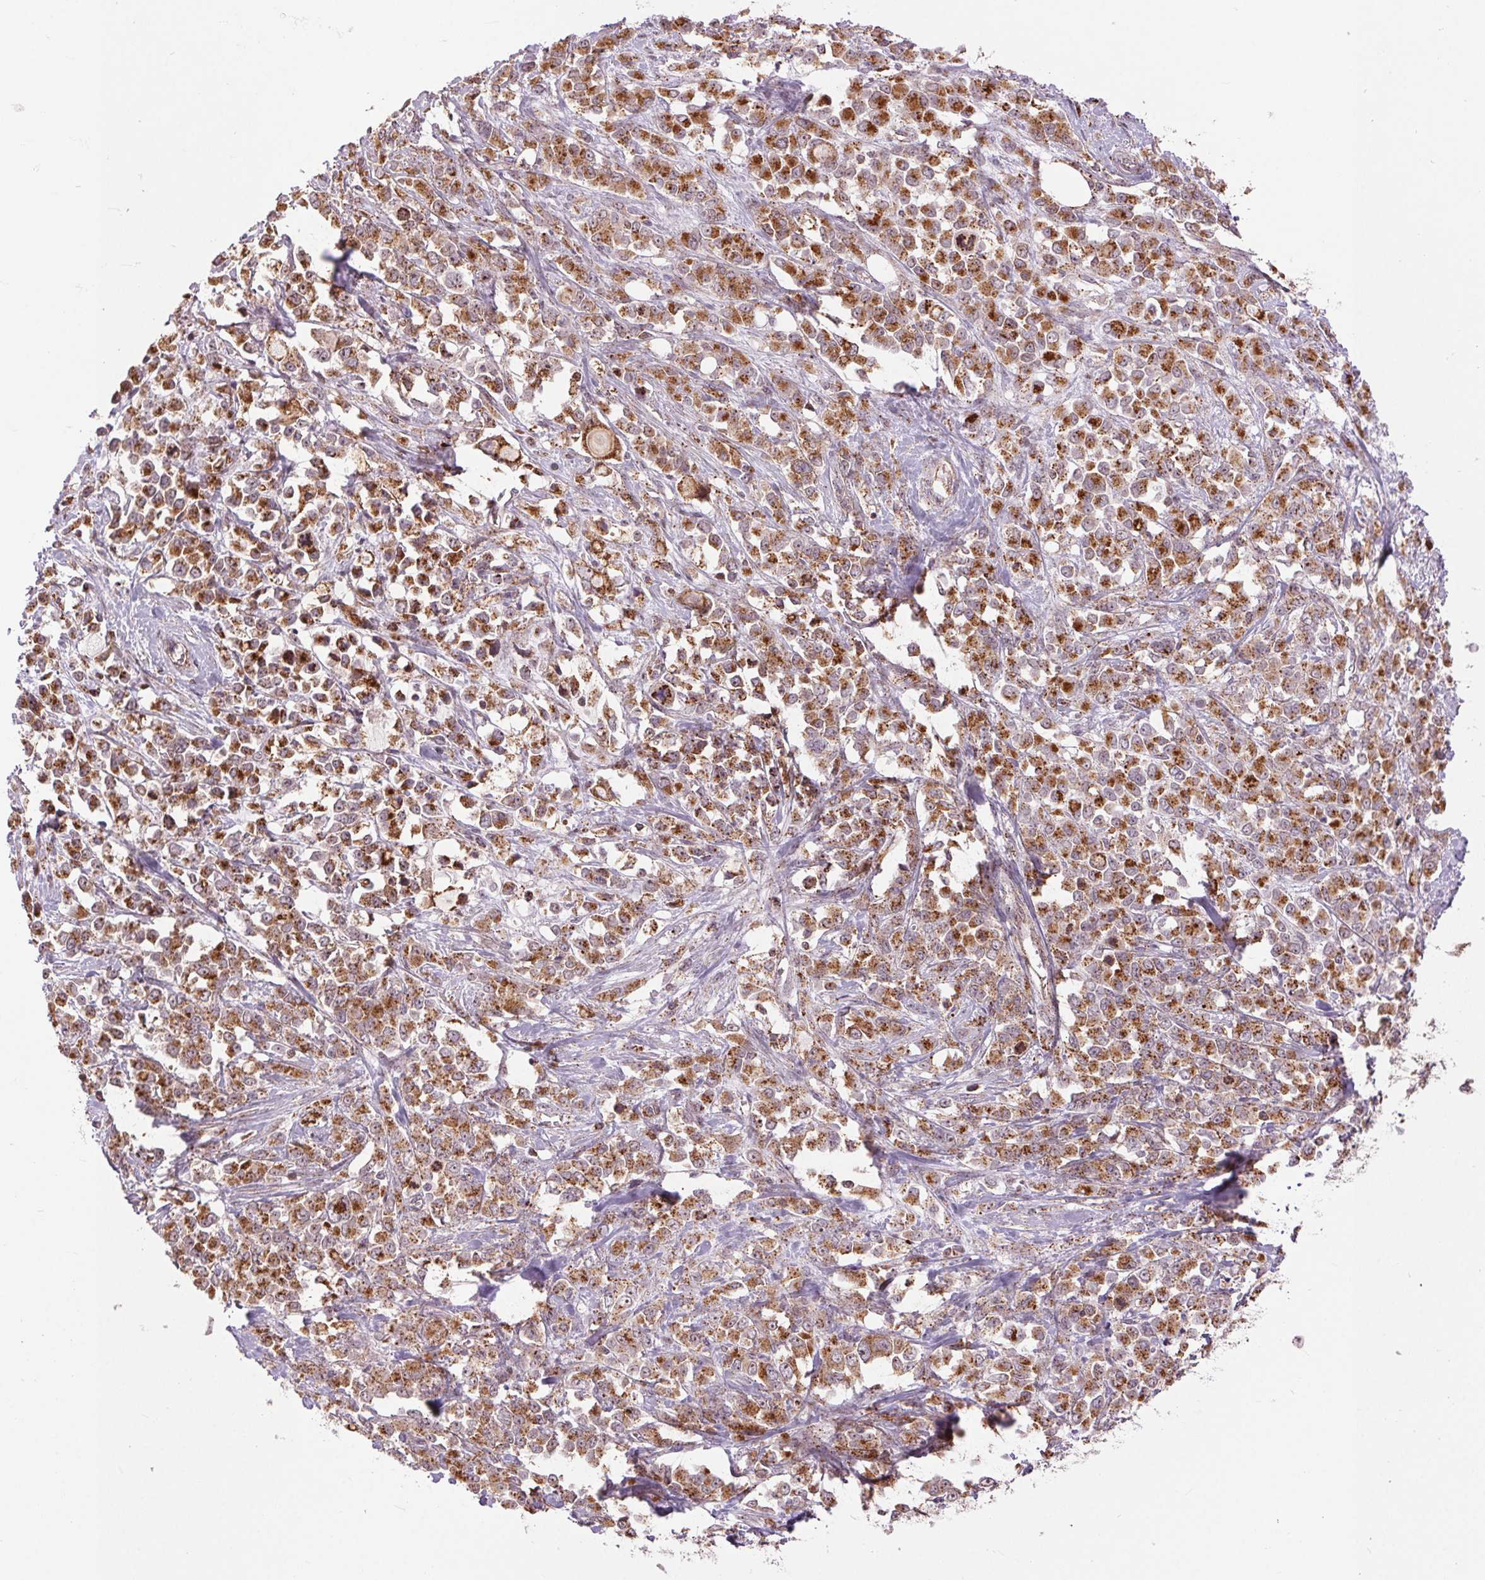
{"staining": {"intensity": "strong", "quantity": ">75%", "location": "cytoplasmic/membranous"}, "tissue": "stomach cancer", "cell_type": "Tumor cells", "image_type": "cancer", "snomed": [{"axis": "morphology", "description": "Adenocarcinoma, NOS"}, {"axis": "topography", "description": "Stomach"}], "caption": "Stomach cancer (adenocarcinoma) was stained to show a protein in brown. There is high levels of strong cytoplasmic/membranous positivity in about >75% of tumor cells. The staining is performed using DAB brown chromogen to label protein expression. The nuclei are counter-stained blue using hematoxylin.", "gene": "CHMP4B", "patient": {"sex": "female", "age": 76}}